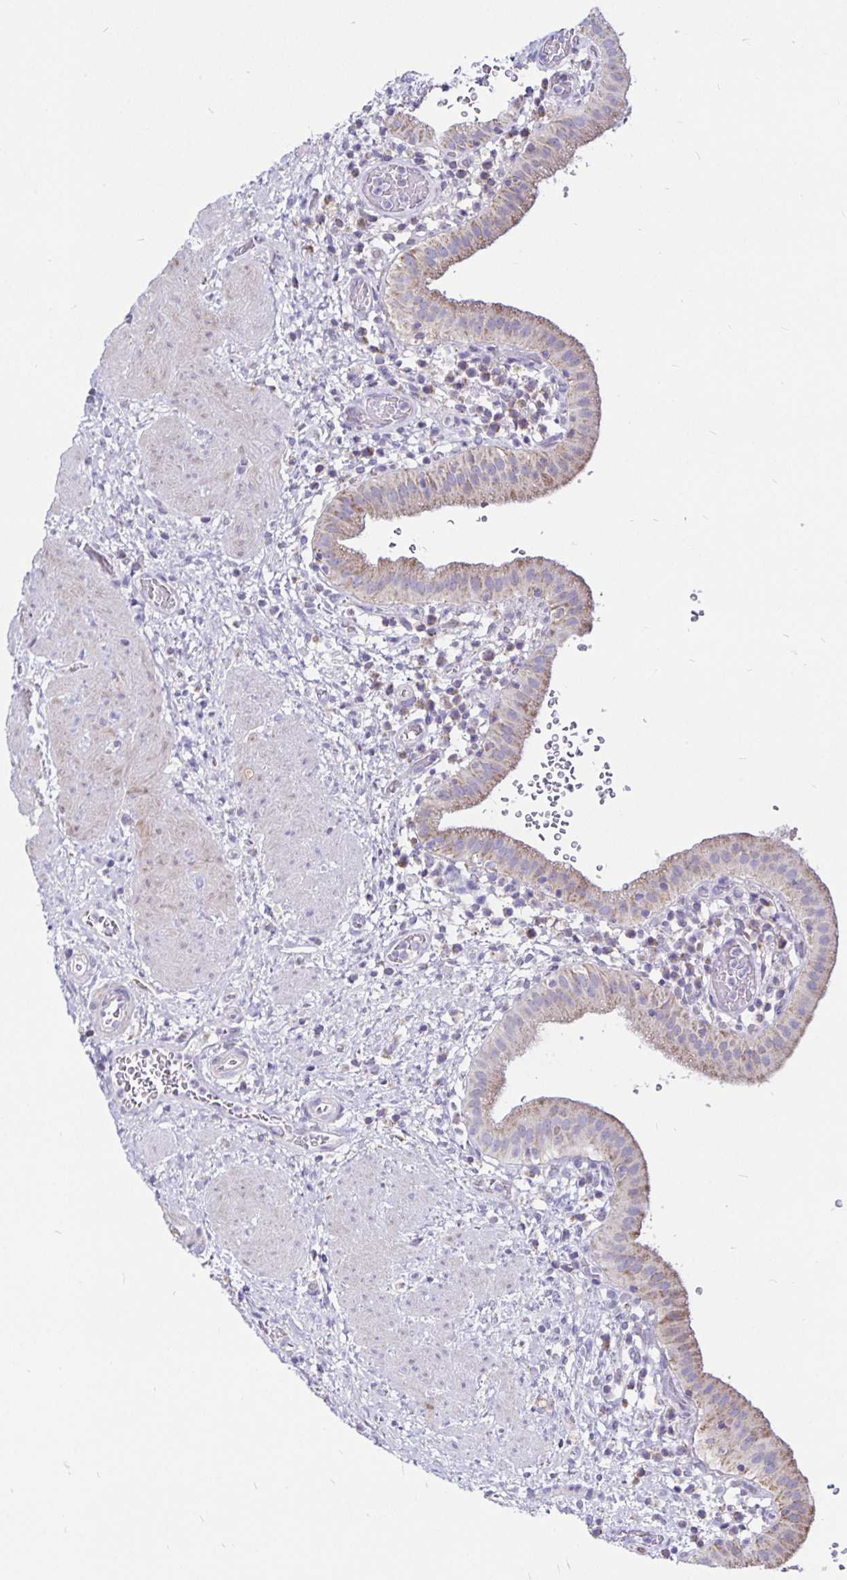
{"staining": {"intensity": "weak", "quantity": ">75%", "location": "cytoplasmic/membranous"}, "tissue": "gallbladder", "cell_type": "Glandular cells", "image_type": "normal", "snomed": [{"axis": "morphology", "description": "Normal tissue, NOS"}, {"axis": "topography", "description": "Gallbladder"}], "caption": "Immunohistochemical staining of normal human gallbladder reveals >75% levels of weak cytoplasmic/membranous protein positivity in approximately >75% of glandular cells. (IHC, brightfield microscopy, high magnification).", "gene": "PGAM2", "patient": {"sex": "male", "age": 26}}